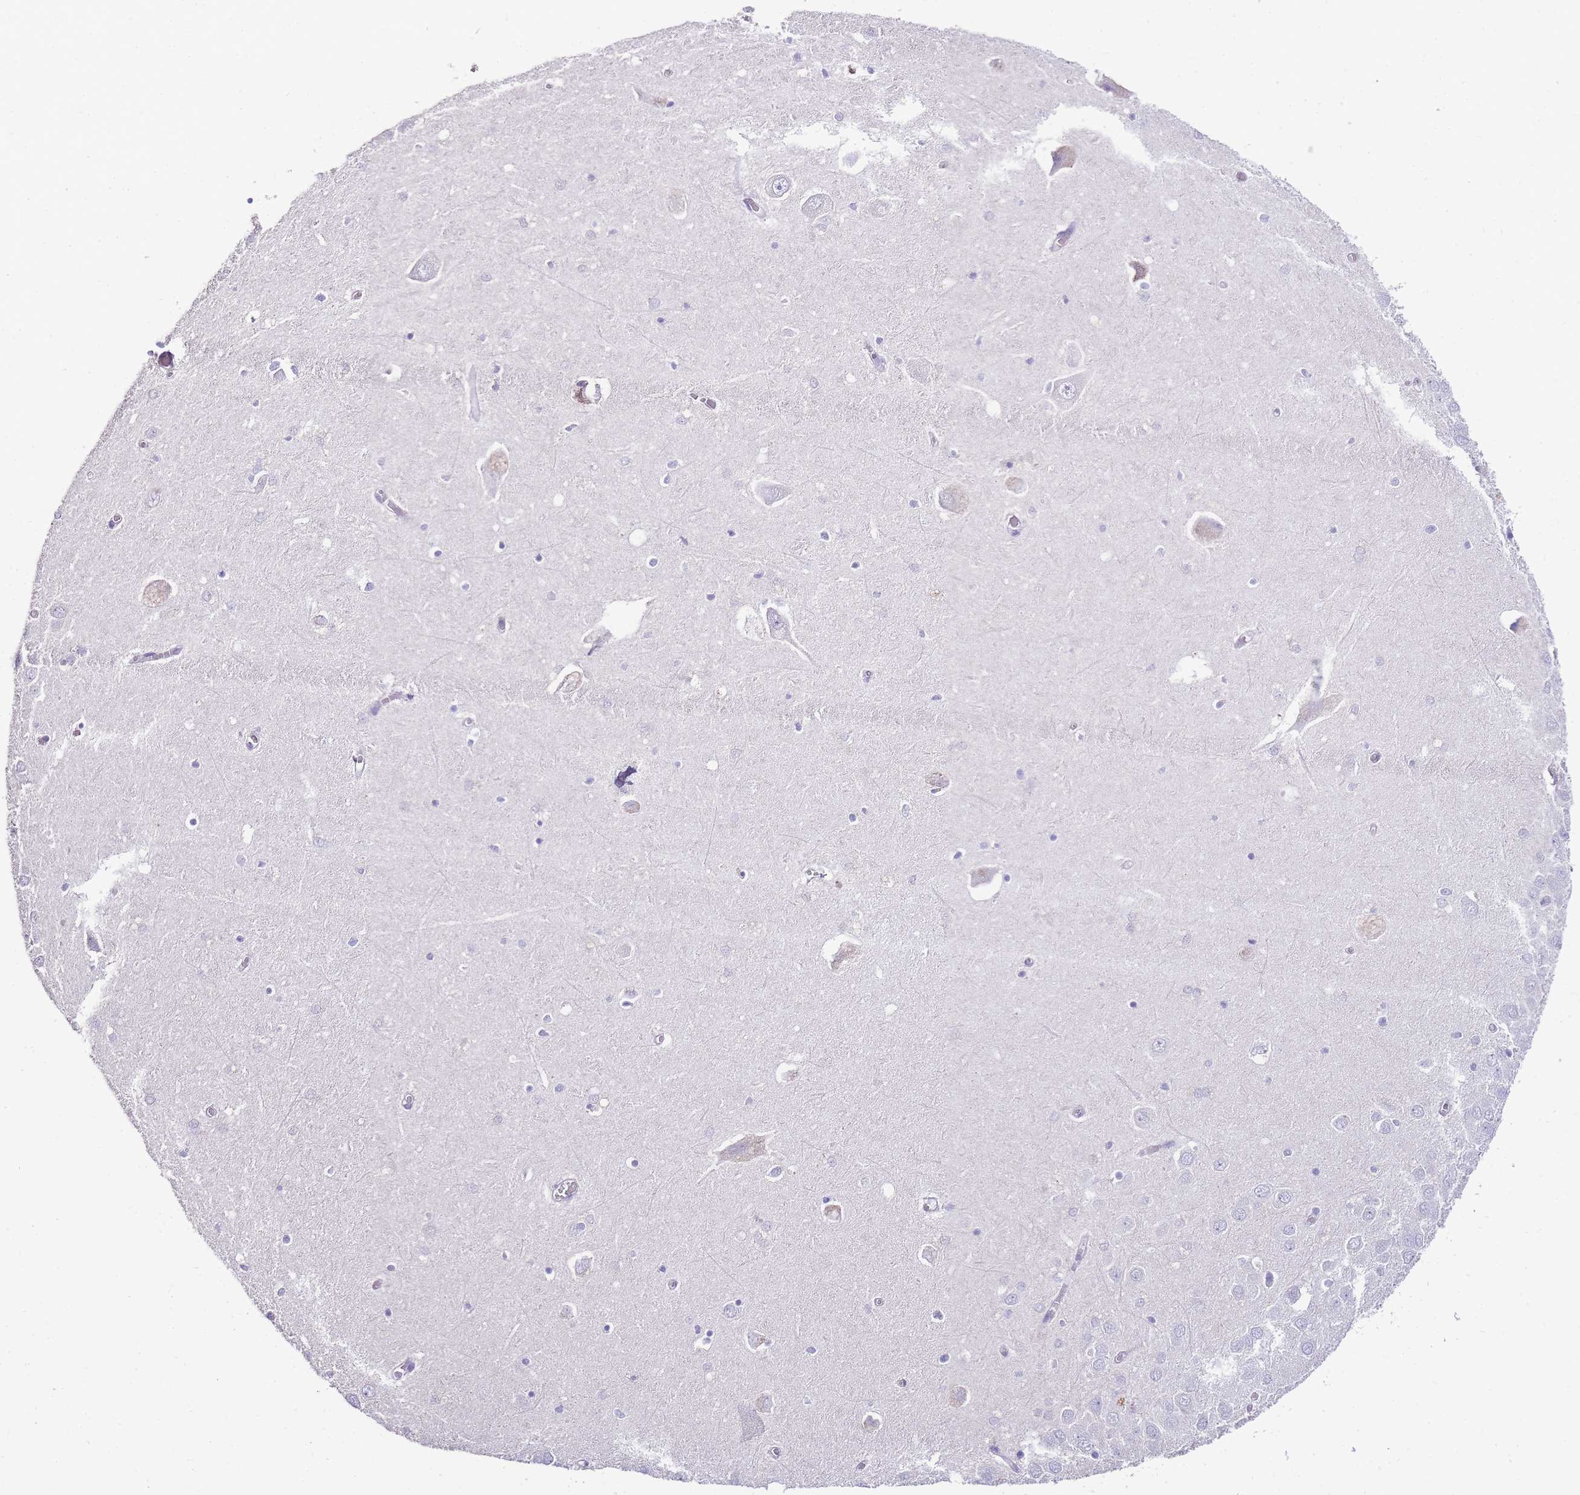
{"staining": {"intensity": "negative", "quantity": "none", "location": "none"}, "tissue": "hippocampus", "cell_type": "Glial cells", "image_type": "normal", "snomed": [{"axis": "morphology", "description": "Normal tissue, NOS"}, {"axis": "topography", "description": "Hippocampus"}], "caption": "This micrograph is of unremarkable hippocampus stained with immunohistochemistry to label a protein in brown with the nuclei are counter-stained blue. There is no staining in glial cells.", "gene": "DPP4", "patient": {"sex": "male", "age": 70}}